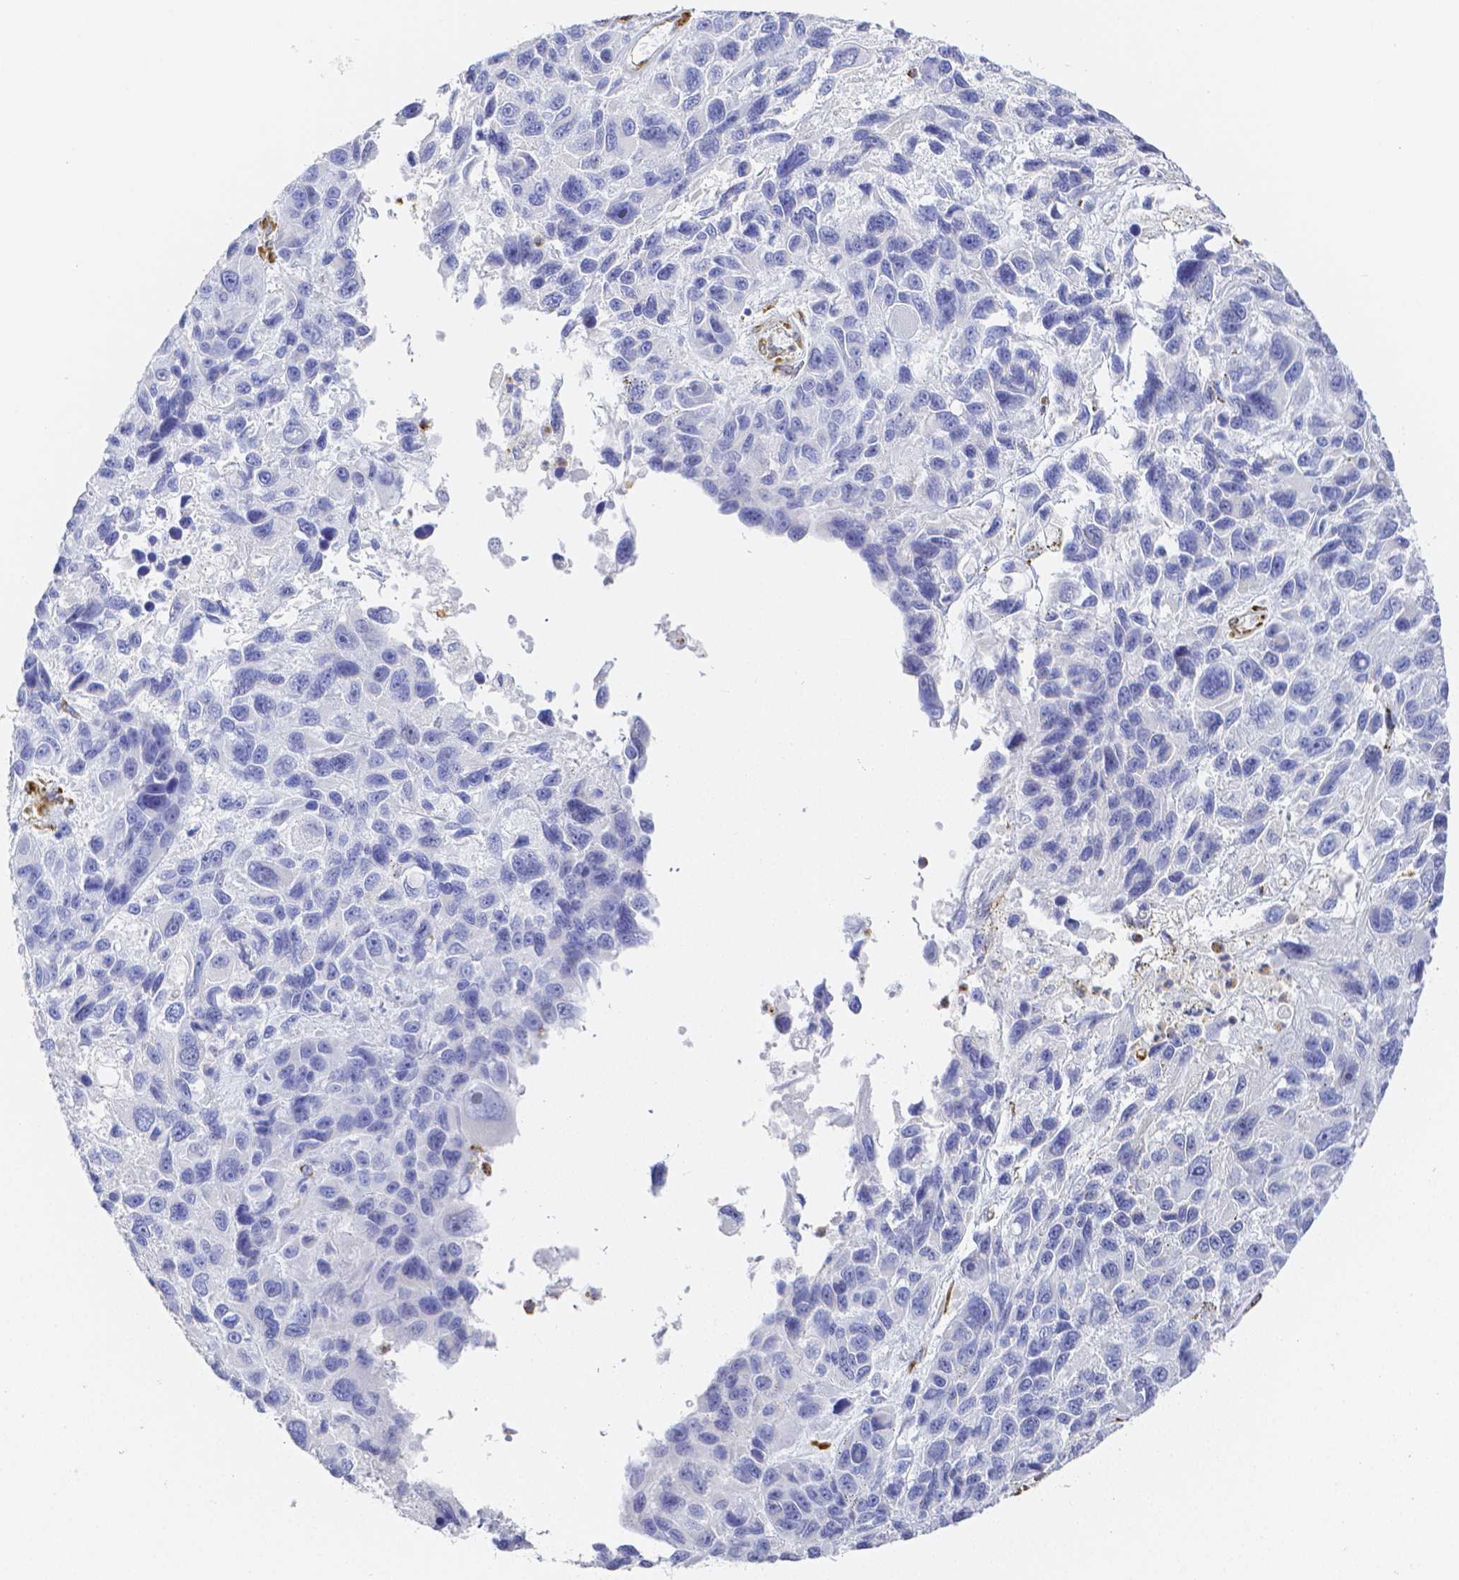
{"staining": {"intensity": "negative", "quantity": "none", "location": "none"}, "tissue": "melanoma", "cell_type": "Tumor cells", "image_type": "cancer", "snomed": [{"axis": "morphology", "description": "Malignant melanoma, NOS"}, {"axis": "topography", "description": "Skin"}], "caption": "There is no significant staining in tumor cells of malignant melanoma.", "gene": "SMURF1", "patient": {"sex": "male", "age": 53}}